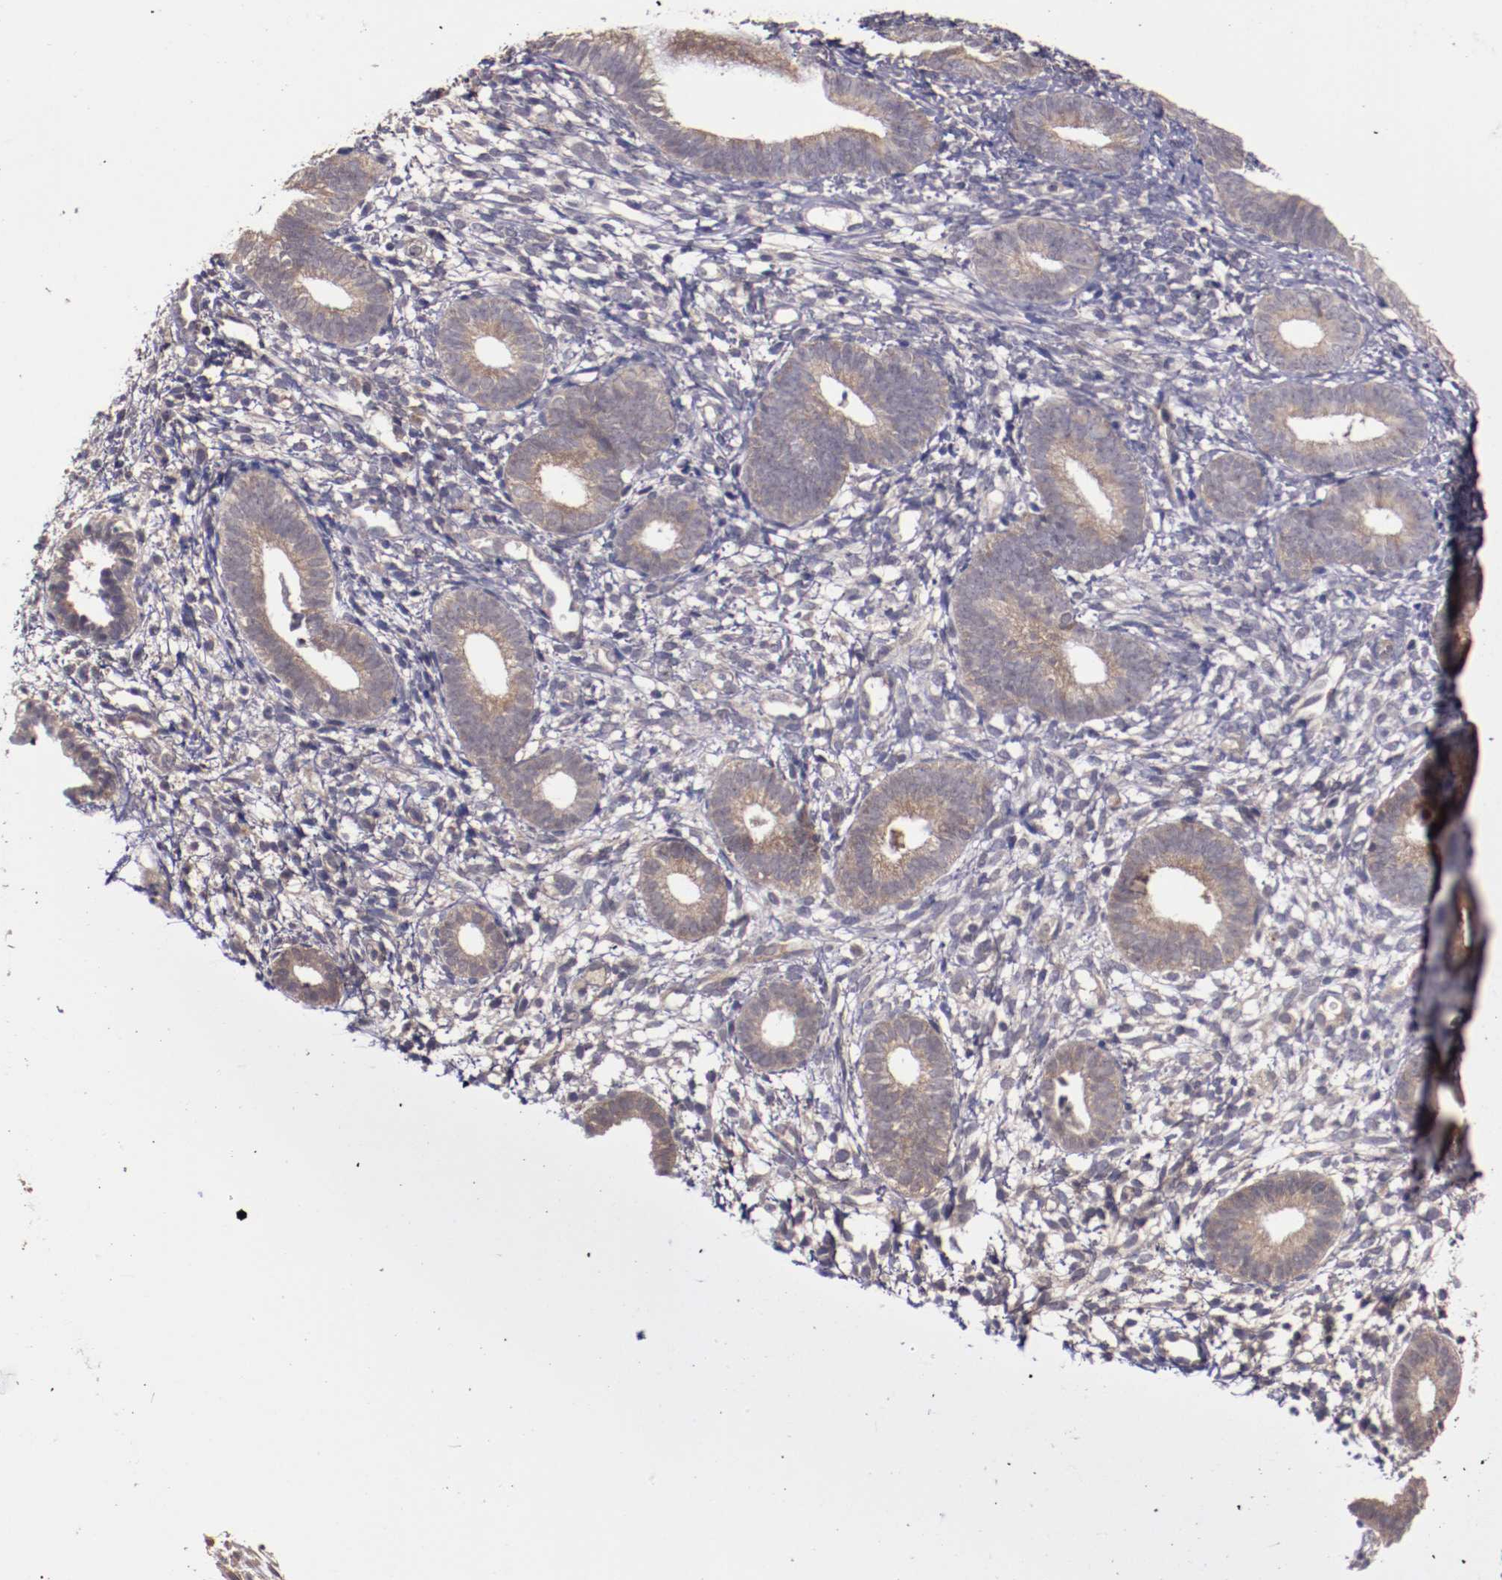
{"staining": {"intensity": "weak", "quantity": "25%-75%", "location": "cytoplasmic/membranous"}, "tissue": "endometrium", "cell_type": "Cells in endometrial stroma", "image_type": "normal", "snomed": [{"axis": "morphology", "description": "Normal tissue, NOS"}, {"axis": "topography", "description": "Smooth muscle"}, {"axis": "topography", "description": "Endometrium"}], "caption": "Cells in endometrial stroma exhibit weak cytoplasmic/membranous positivity in about 25%-75% of cells in benign endometrium. Using DAB (brown) and hematoxylin (blue) stains, captured at high magnification using brightfield microscopy.", "gene": "FTSJ1", "patient": {"sex": "female", "age": 57}}